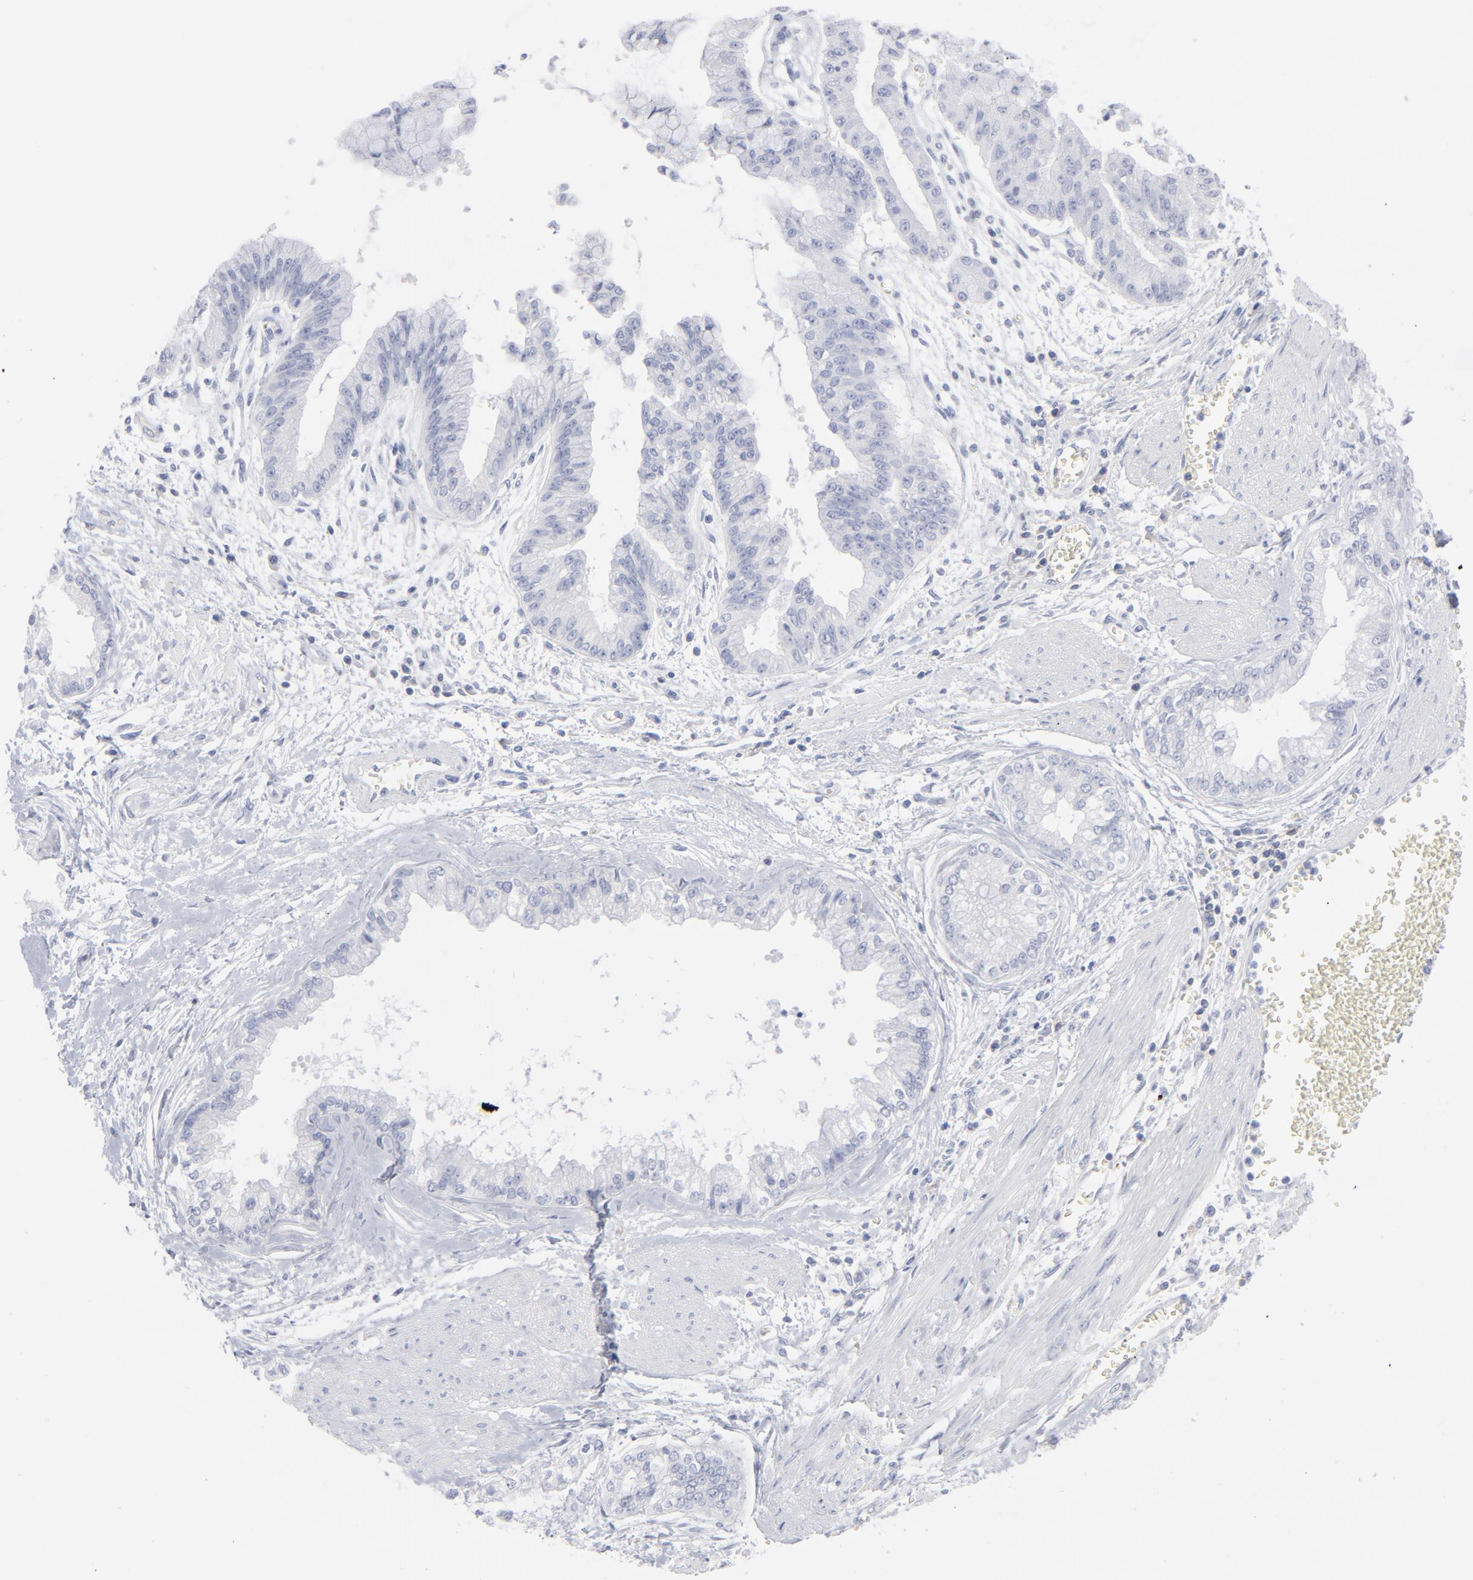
{"staining": {"intensity": "negative", "quantity": "none", "location": "none"}, "tissue": "liver cancer", "cell_type": "Tumor cells", "image_type": "cancer", "snomed": [{"axis": "morphology", "description": "Cholangiocarcinoma"}, {"axis": "topography", "description": "Liver"}], "caption": "Liver cholangiocarcinoma was stained to show a protein in brown. There is no significant expression in tumor cells.", "gene": "P2RY8", "patient": {"sex": "female", "age": 79}}